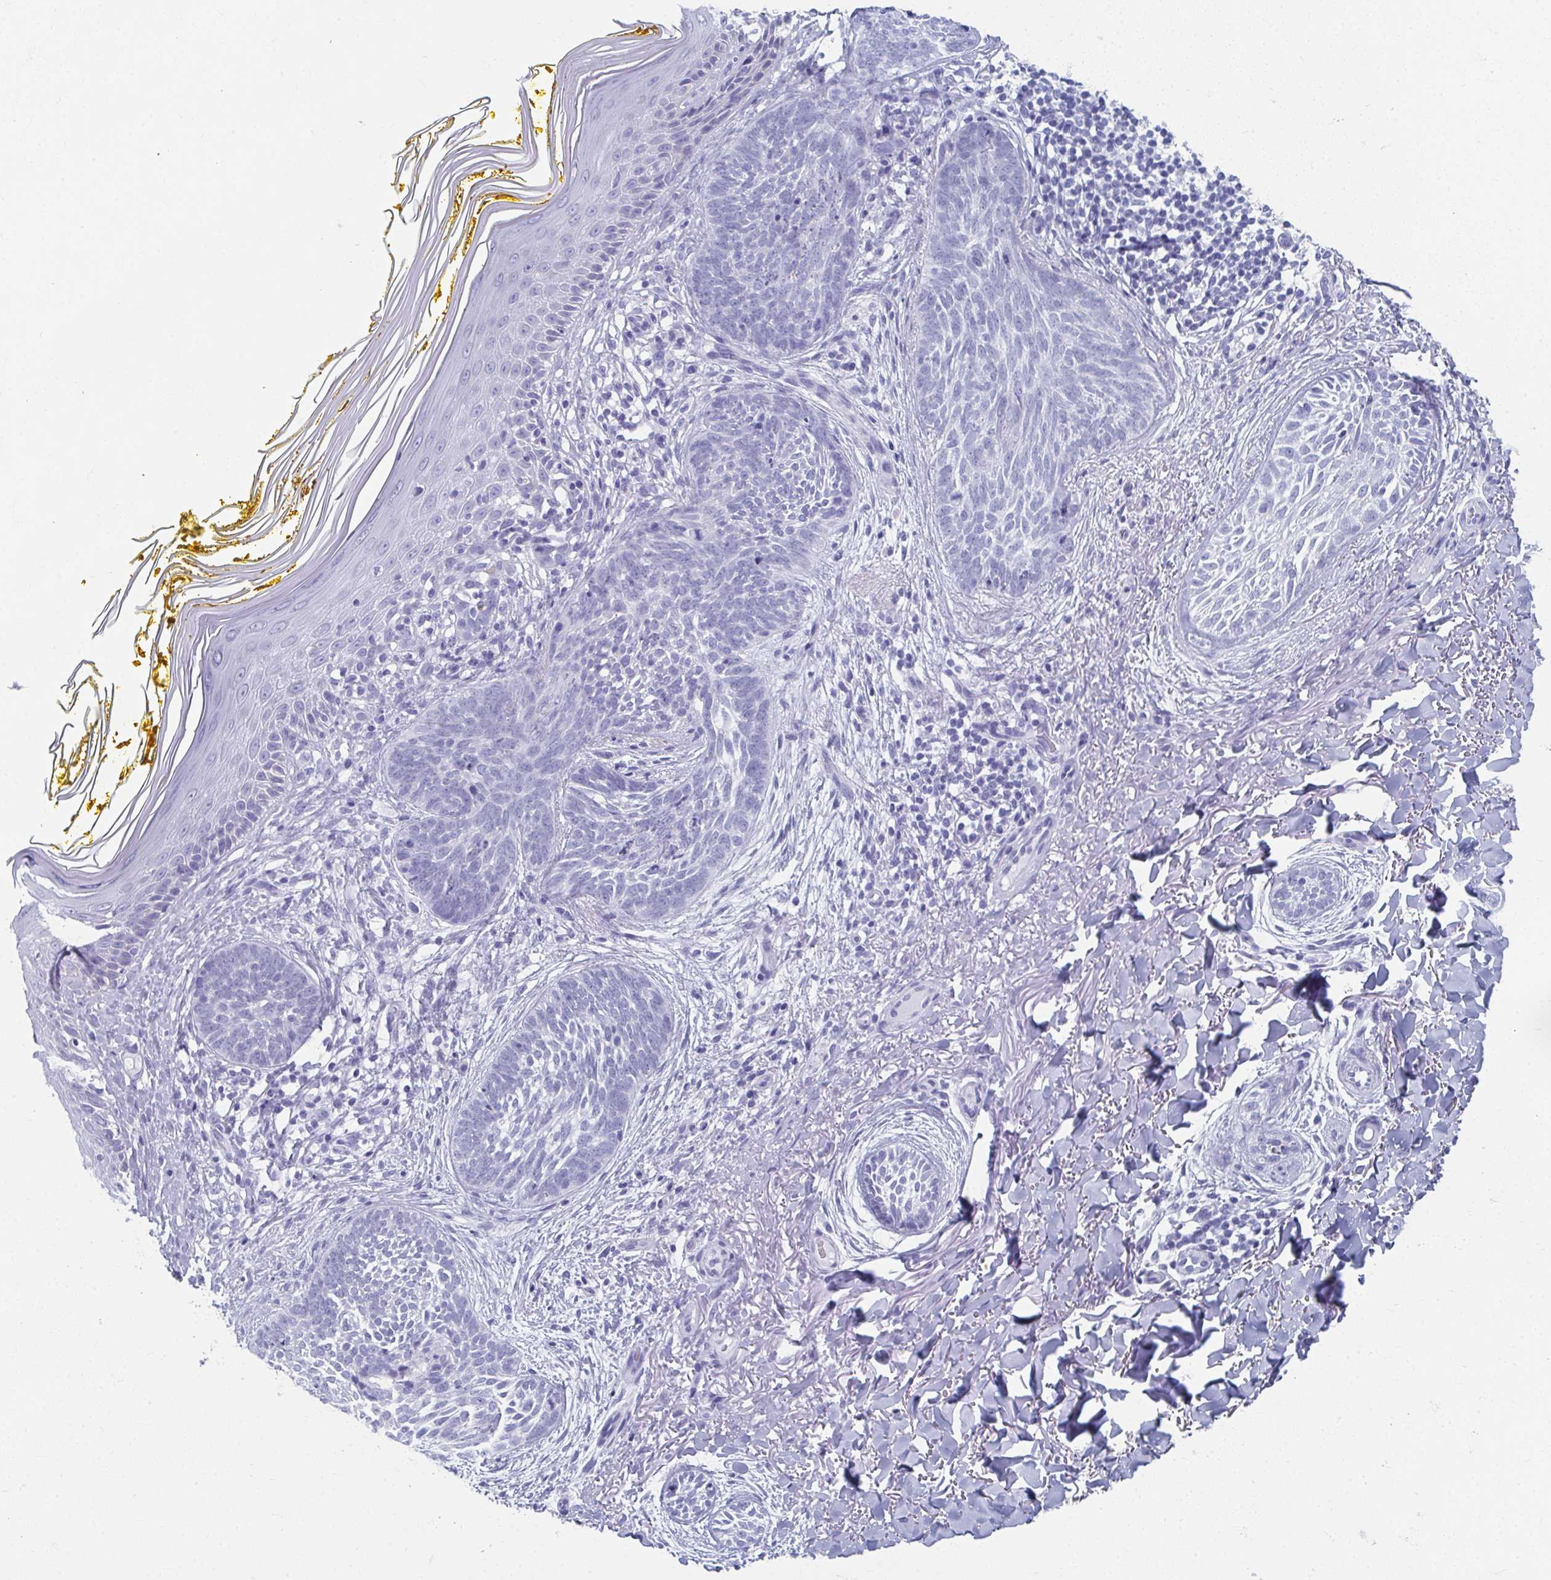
{"staining": {"intensity": "negative", "quantity": "none", "location": "none"}, "tissue": "skin cancer", "cell_type": "Tumor cells", "image_type": "cancer", "snomed": [{"axis": "morphology", "description": "Basal cell carcinoma"}, {"axis": "topography", "description": "Skin"}], "caption": "Tumor cells are negative for protein expression in human basal cell carcinoma (skin). (Brightfield microscopy of DAB (3,3'-diaminobenzidine) immunohistochemistry at high magnification).", "gene": "GHRL", "patient": {"sex": "female", "age": 68}}